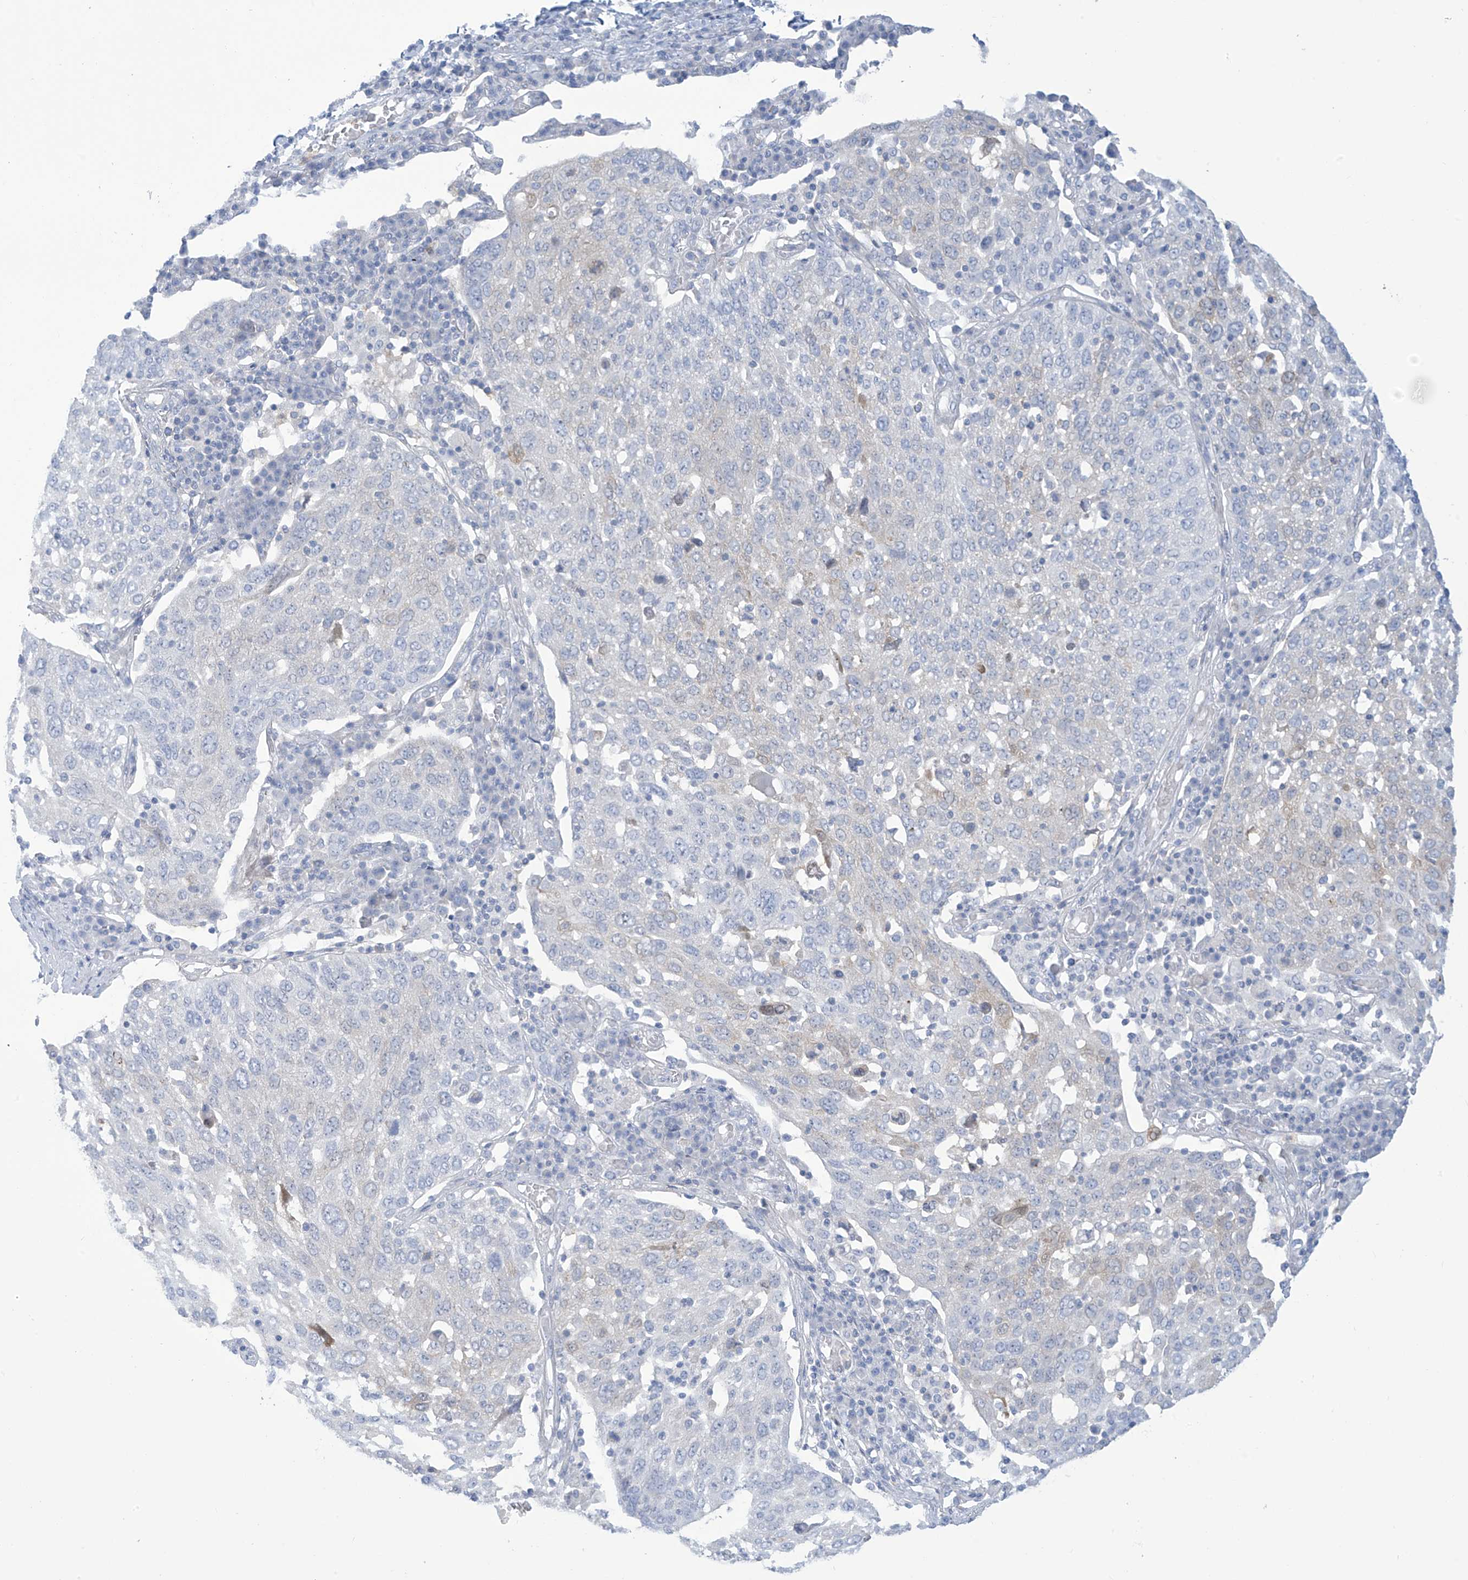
{"staining": {"intensity": "negative", "quantity": "none", "location": "none"}, "tissue": "lung cancer", "cell_type": "Tumor cells", "image_type": "cancer", "snomed": [{"axis": "morphology", "description": "Squamous cell carcinoma, NOS"}, {"axis": "topography", "description": "Lung"}], "caption": "Micrograph shows no protein expression in tumor cells of lung cancer (squamous cell carcinoma) tissue.", "gene": "FABP2", "patient": {"sex": "male", "age": 65}}